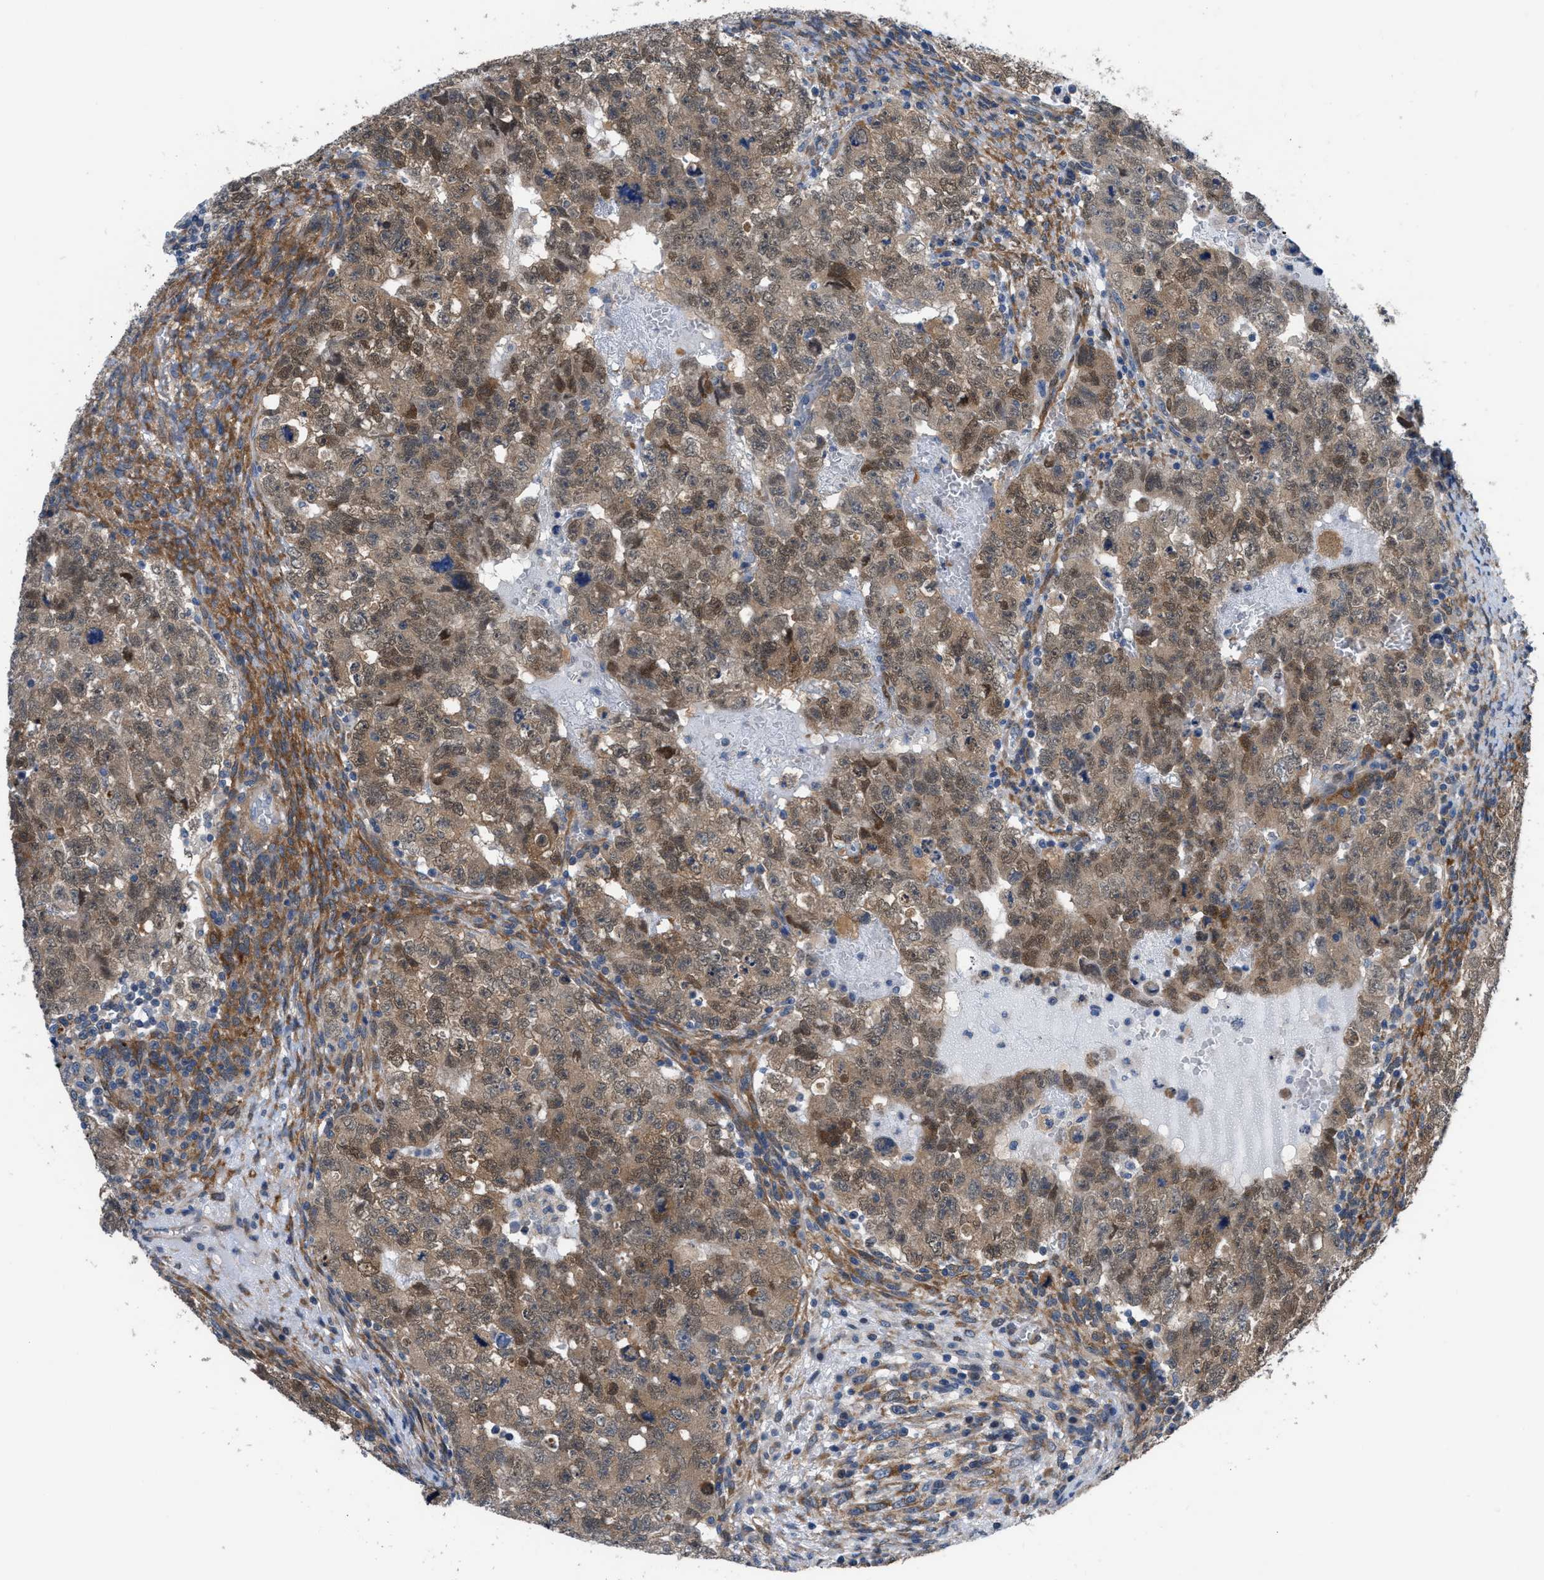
{"staining": {"intensity": "moderate", "quantity": ">75%", "location": "cytoplasmic/membranous,nuclear"}, "tissue": "testis cancer", "cell_type": "Tumor cells", "image_type": "cancer", "snomed": [{"axis": "morphology", "description": "Seminoma, NOS"}, {"axis": "morphology", "description": "Carcinoma, Embryonal, NOS"}, {"axis": "topography", "description": "Testis"}], "caption": "Testis cancer (embryonal carcinoma) was stained to show a protein in brown. There is medium levels of moderate cytoplasmic/membranous and nuclear staining in about >75% of tumor cells.", "gene": "TMEM45B", "patient": {"sex": "male", "age": 38}}